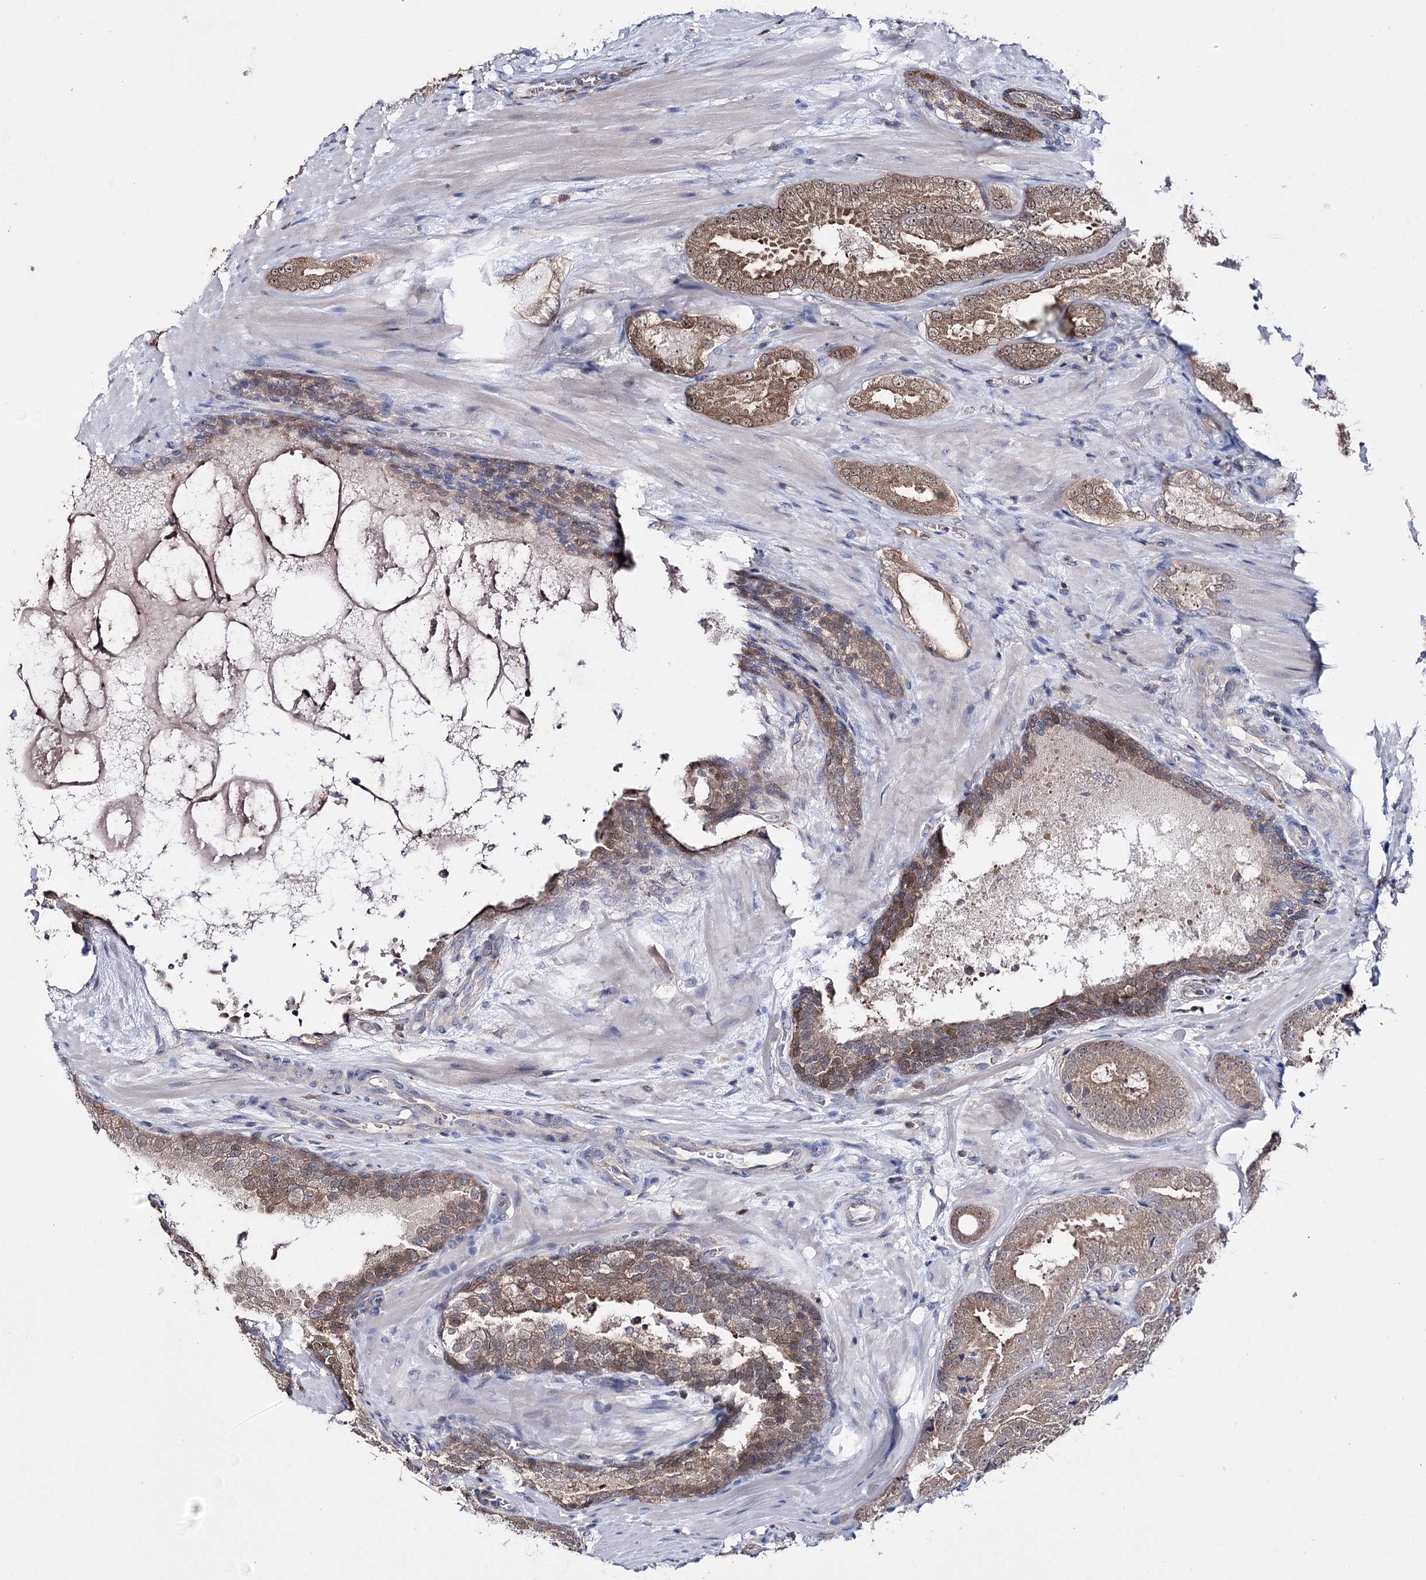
{"staining": {"intensity": "moderate", "quantity": ">75%", "location": "cytoplasmic/membranous,nuclear"}, "tissue": "prostate cancer", "cell_type": "Tumor cells", "image_type": "cancer", "snomed": [{"axis": "morphology", "description": "Adenocarcinoma, High grade"}, {"axis": "topography", "description": "Prostate"}], "caption": "There is medium levels of moderate cytoplasmic/membranous and nuclear staining in tumor cells of prostate cancer, as demonstrated by immunohistochemical staining (brown color).", "gene": "PTER", "patient": {"sex": "male", "age": 60}}